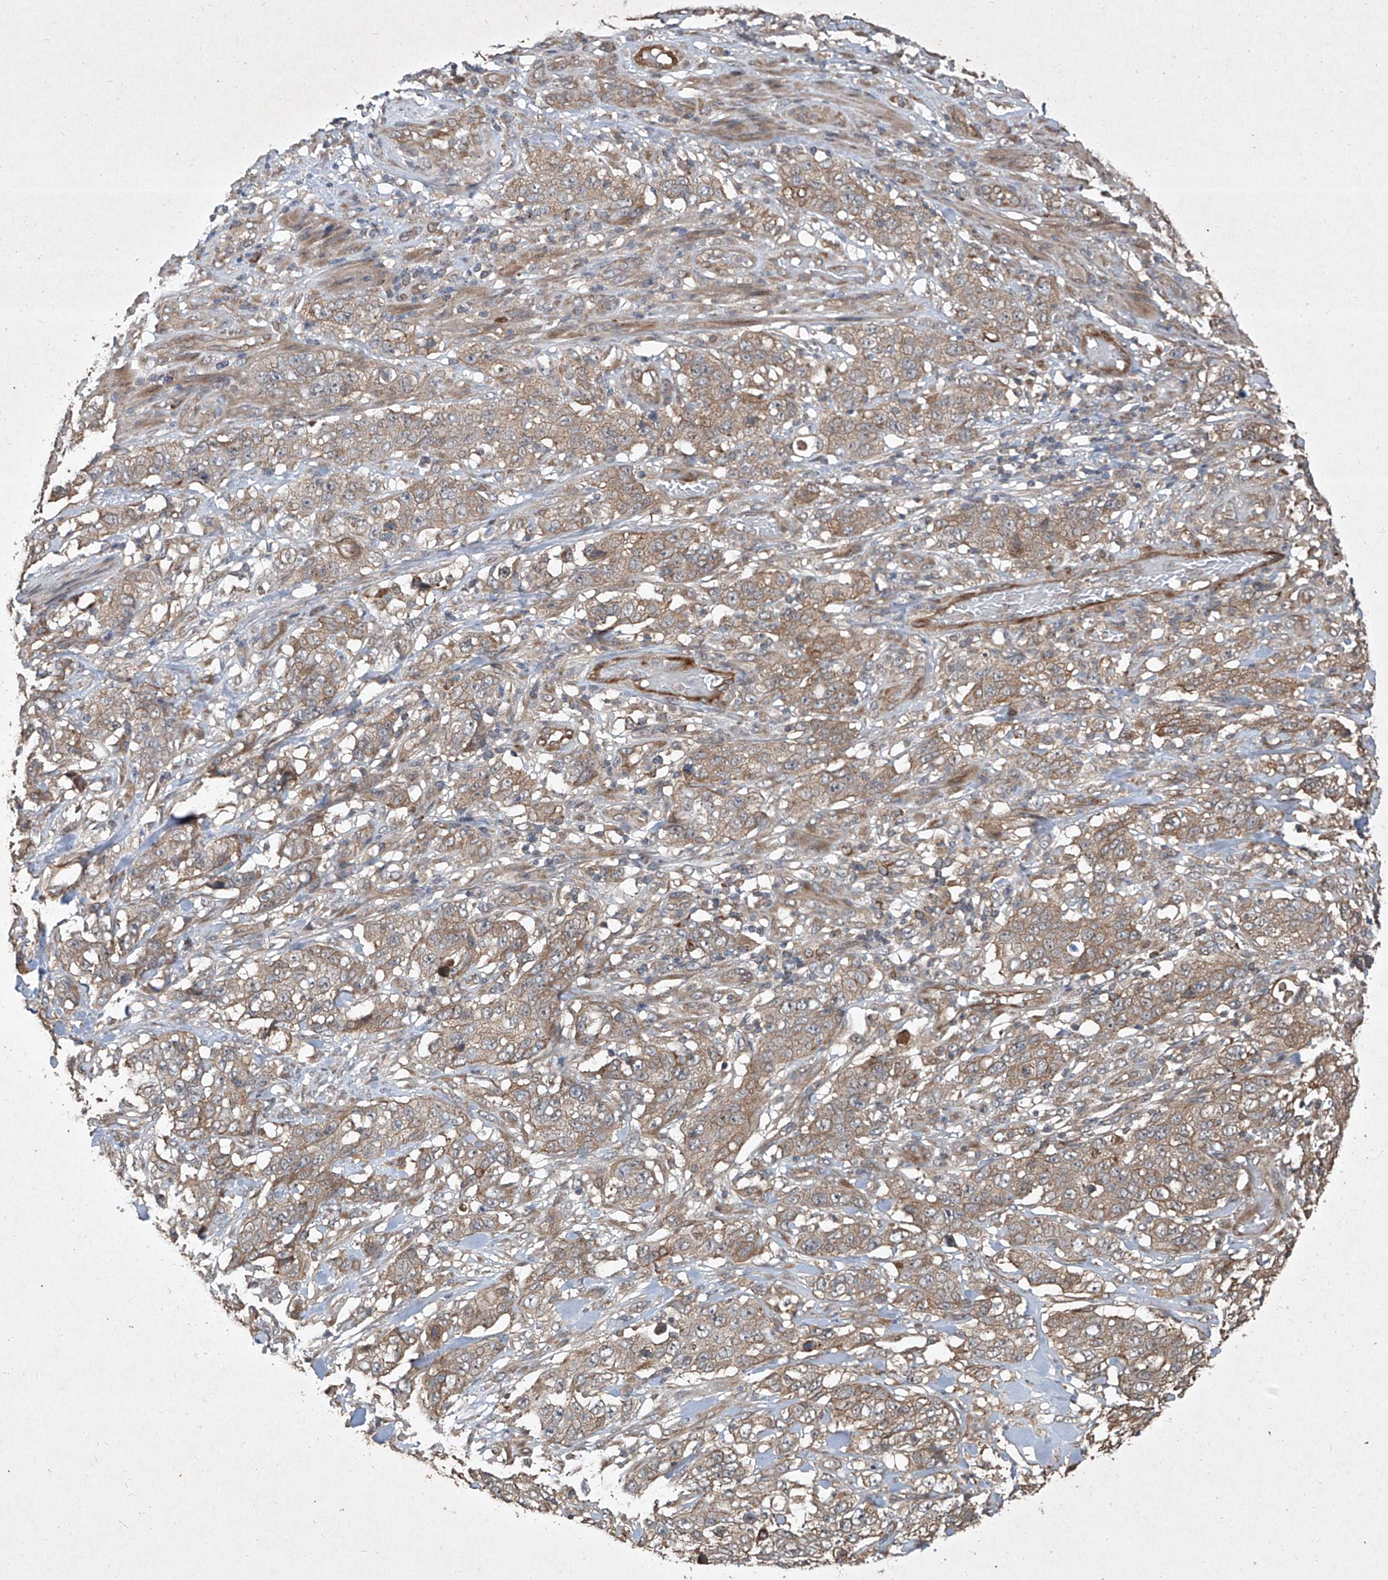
{"staining": {"intensity": "moderate", "quantity": "25%-75%", "location": "cytoplasmic/membranous"}, "tissue": "stomach cancer", "cell_type": "Tumor cells", "image_type": "cancer", "snomed": [{"axis": "morphology", "description": "Adenocarcinoma, NOS"}, {"axis": "topography", "description": "Stomach"}], "caption": "An IHC micrograph of neoplastic tissue is shown. Protein staining in brown labels moderate cytoplasmic/membranous positivity in stomach adenocarcinoma within tumor cells. The staining was performed using DAB (3,3'-diaminobenzidine) to visualize the protein expression in brown, while the nuclei were stained in blue with hematoxylin (Magnification: 20x).", "gene": "CCN1", "patient": {"sex": "male", "age": 48}}